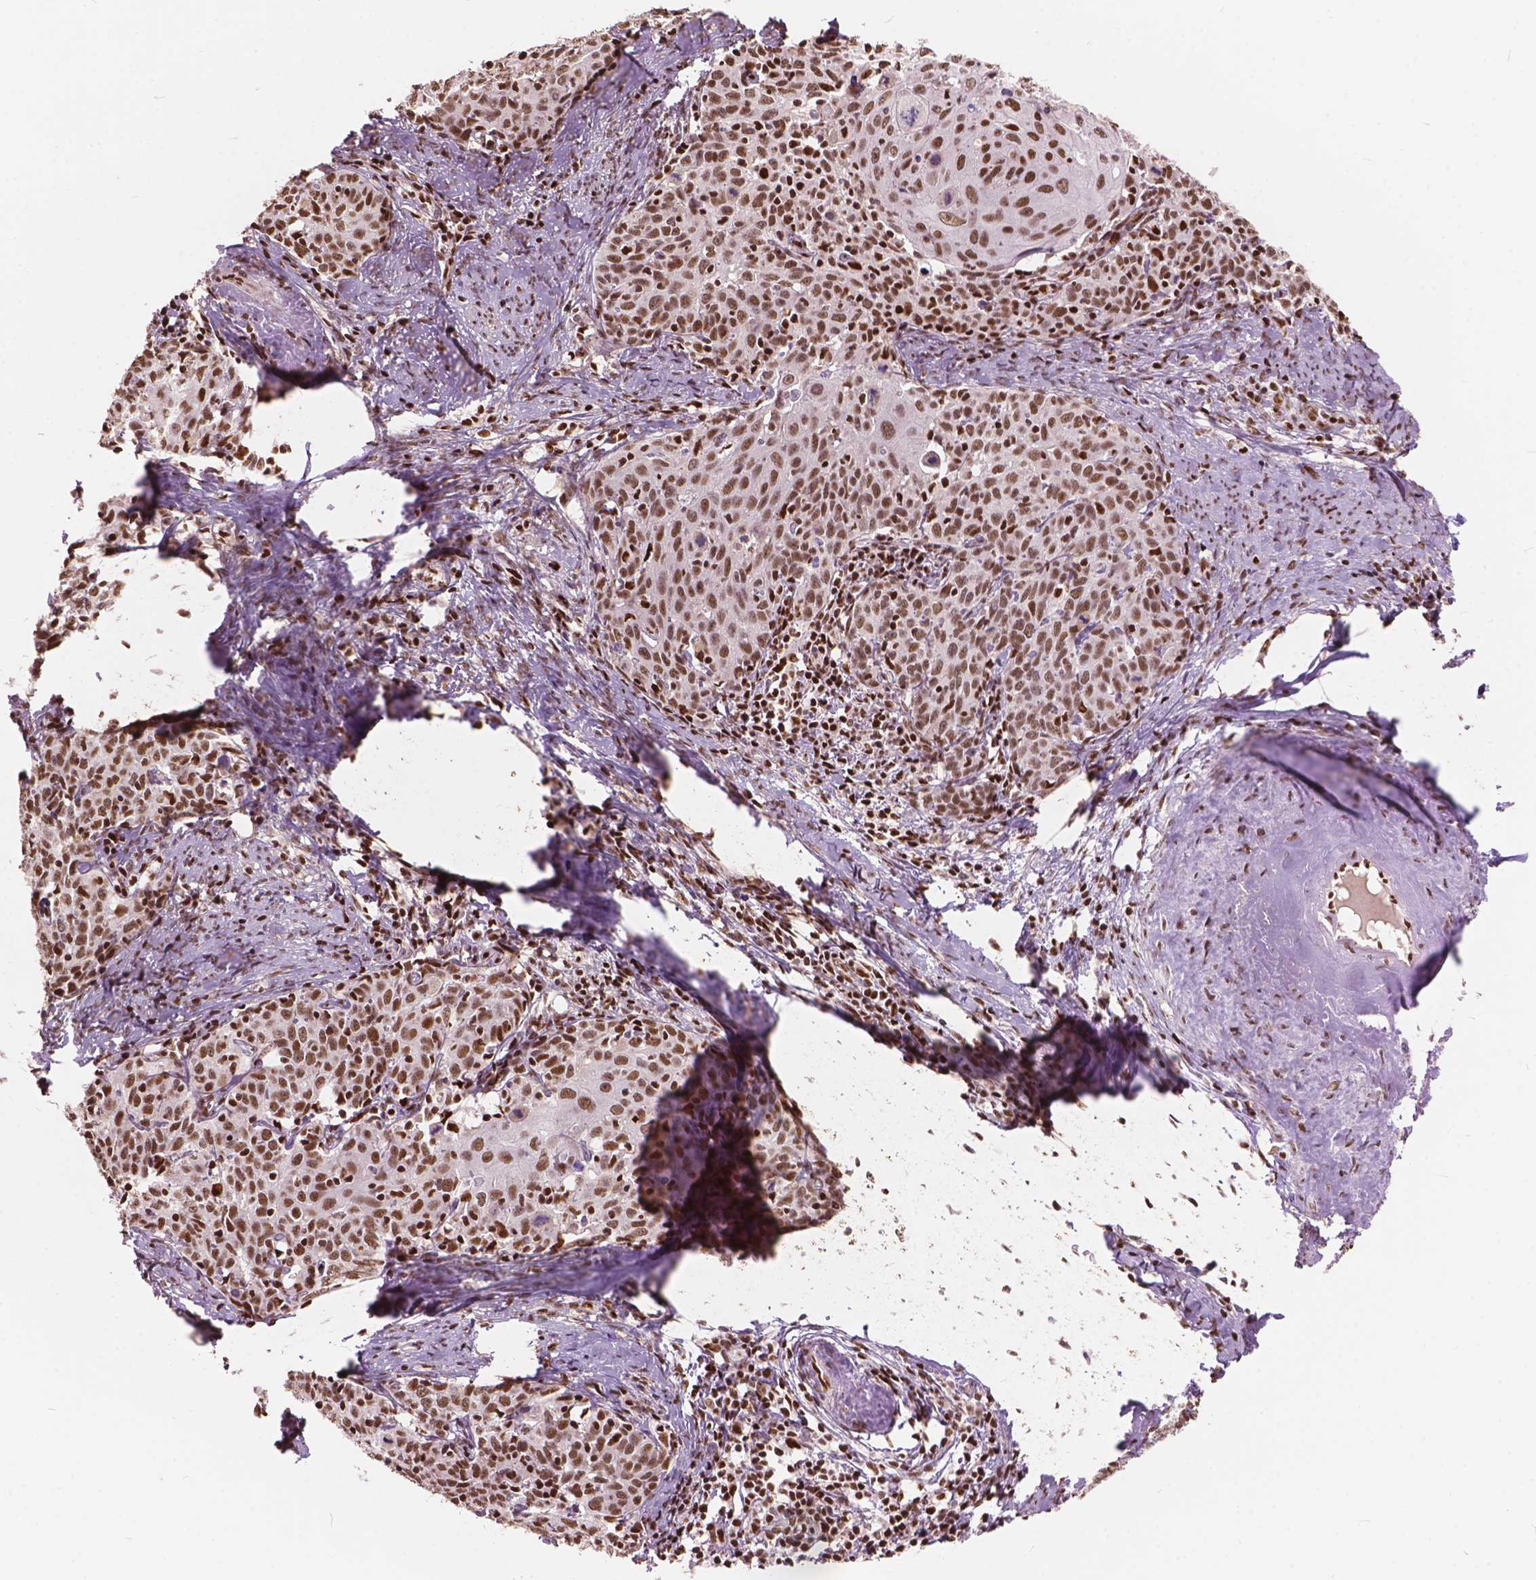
{"staining": {"intensity": "moderate", "quantity": ">75%", "location": "nuclear"}, "tissue": "cervical cancer", "cell_type": "Tumor cells", "image_type": "cancer", "snomed": [{"axis": "morphology", "description": "Squamous cell carcinoma, NOS"}, {"axis": "topography", "description": "Cervix"}], "caption": "This histopathology image reveals cervical squamous cell carcinoma stained with immunohistochemistry (IHC) to label a protein in brown. The nuclear of tumor cells show moderate positivity for the protein. Nuclei are counter-stained blue.", "gene": "ANP32B", "patient": {"sex": "female", "age": 62}}